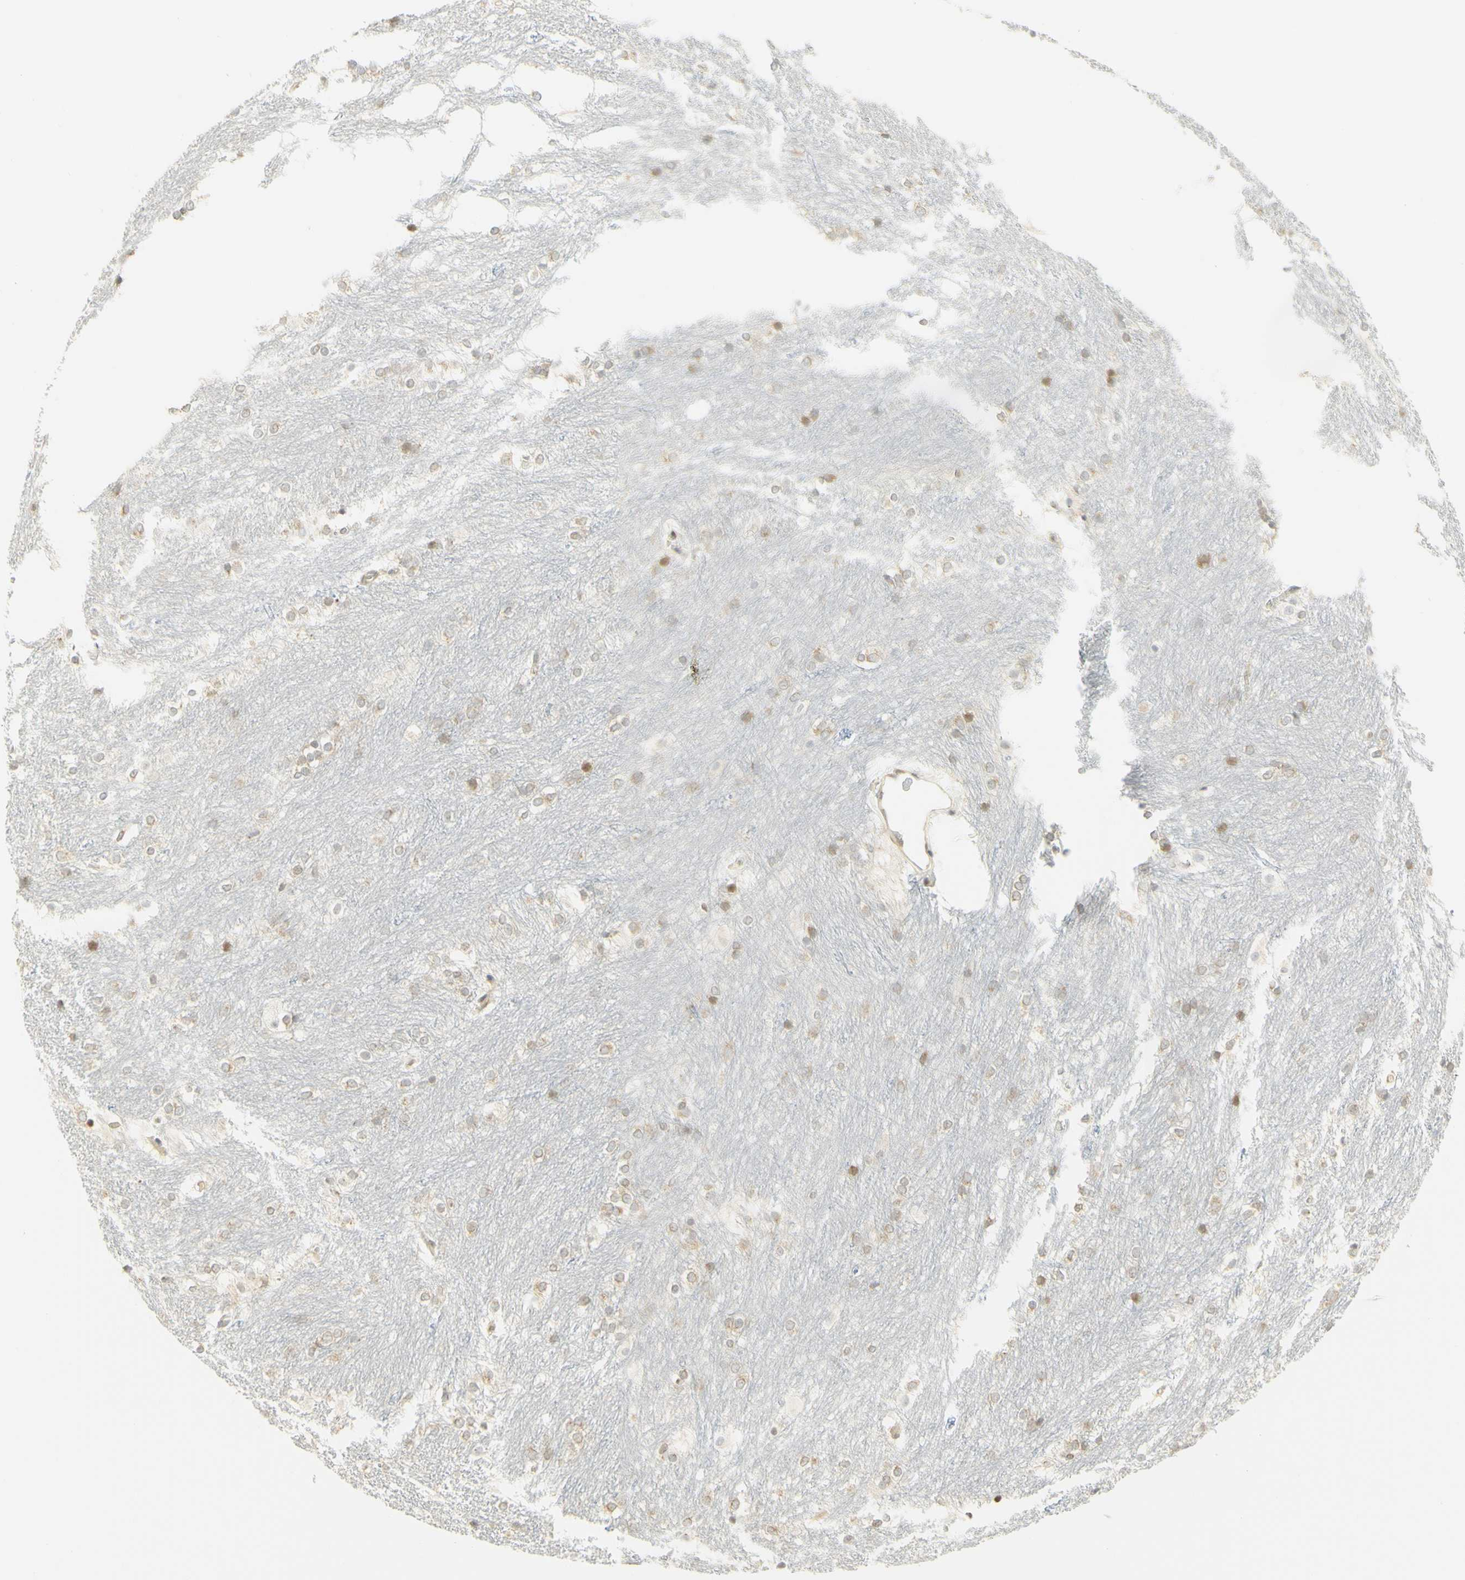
{"staining": {"intensity": "moderate", "quantity": "25%-75%", "location": "nuclear"}, "tissue": "caudate", "cell_type": "Glial cells", "image_type": "normal", "snomed": [{"axis": "morphology", "description": "Normal tissue, NOS"}, {"axis": "topography", "description": "Lateral ventricle wall"}], "caption": "This is a histology image of immunohistochemistry (IHC) staining of unremarkable caudate, which shows moderate positivity in the nuclear of glial cells.", "gene": "KIF11", "patient": {"sex": "female", "age": 19}}